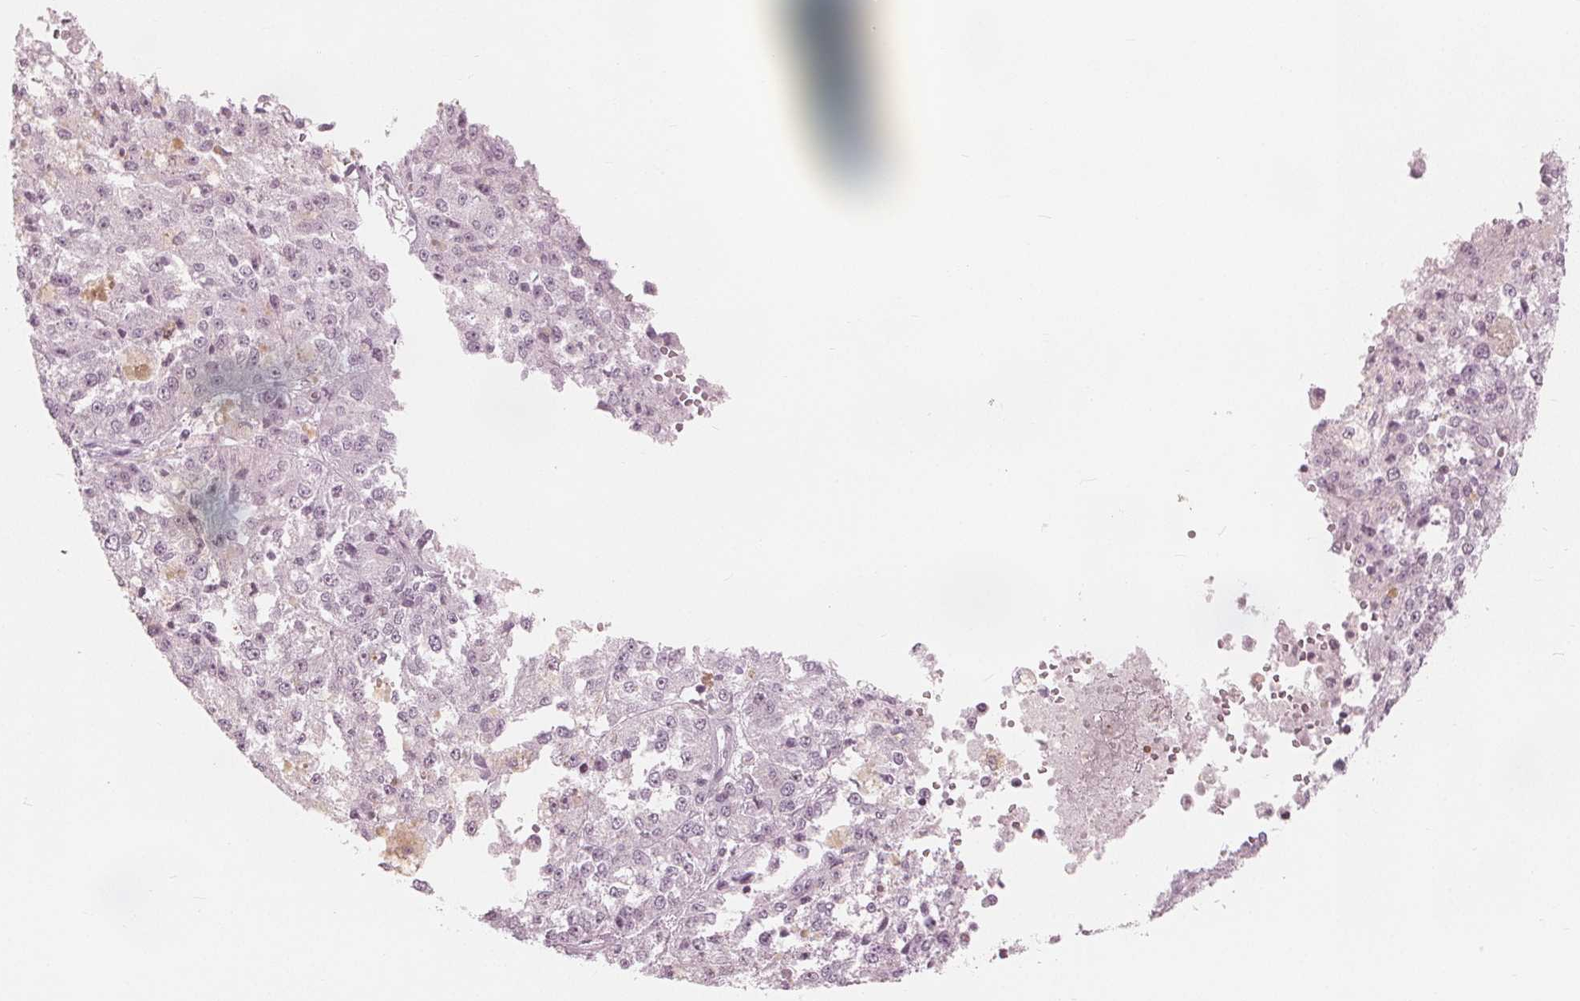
{"staining": {"intensity": "negative", "quantity": "none", "location": "none"}, "tissue": "melanoma", "cell_type": "Tumor cells", "image_type": "cancer", "snomed": [{"axis": "morphology", "description": "Malignant melanoma, Metastatic site"}, {"axis": "topography", "description": "Lymph node"}], "caption": "Malignant melanoma (metastatic site) stained for a protein using immunohistochemistry displays no staining tumor cells.", "gene": "PAEP", "patient": {"sex": "female", "age": 64}}